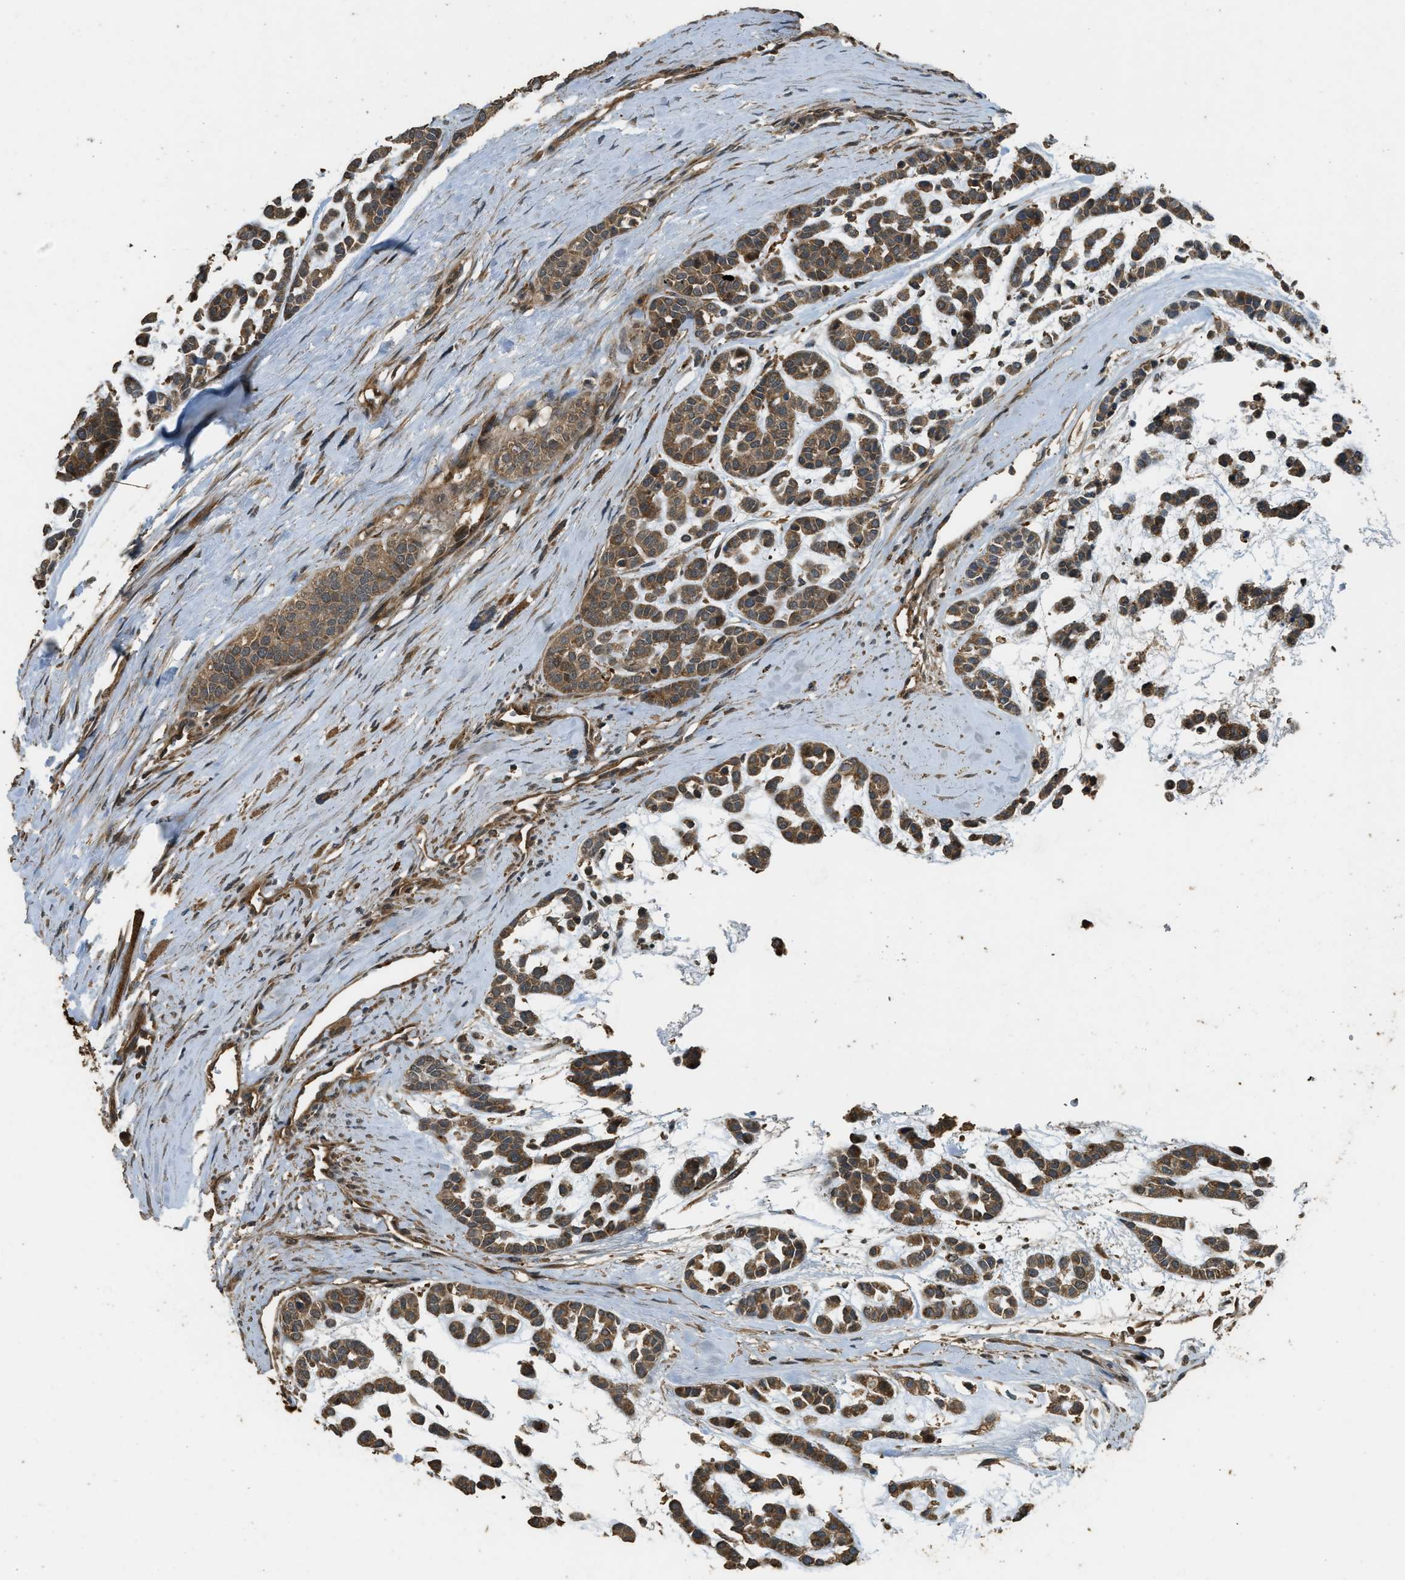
{"staining": {"intensity": "moderate", "quantity": ">75%", "location": "cytoplasmic/membranous"}, "tissue": "head and neck cancer", "cell_type": "Tumor cells", "image_type": "cancer", "snomed": [{"axis": "morphology", "description": "Adenocarcinoma, NOS"}, {"axis": "morphology", "description": "Adenoma, NOS"}, {"axis": "topography", "description": "Head-Neck"}], "caption": "An image of head and neck cancer (adenoma) stained for a protein demonstrates moderate cytoplasmic/membranous brown staining in tumor cells. Immunohistochemistry stains the protein in brown and the nuclei are stained blue.", "gene": "PPP6R3", "patient": {"sex": "female", "age": 55}}